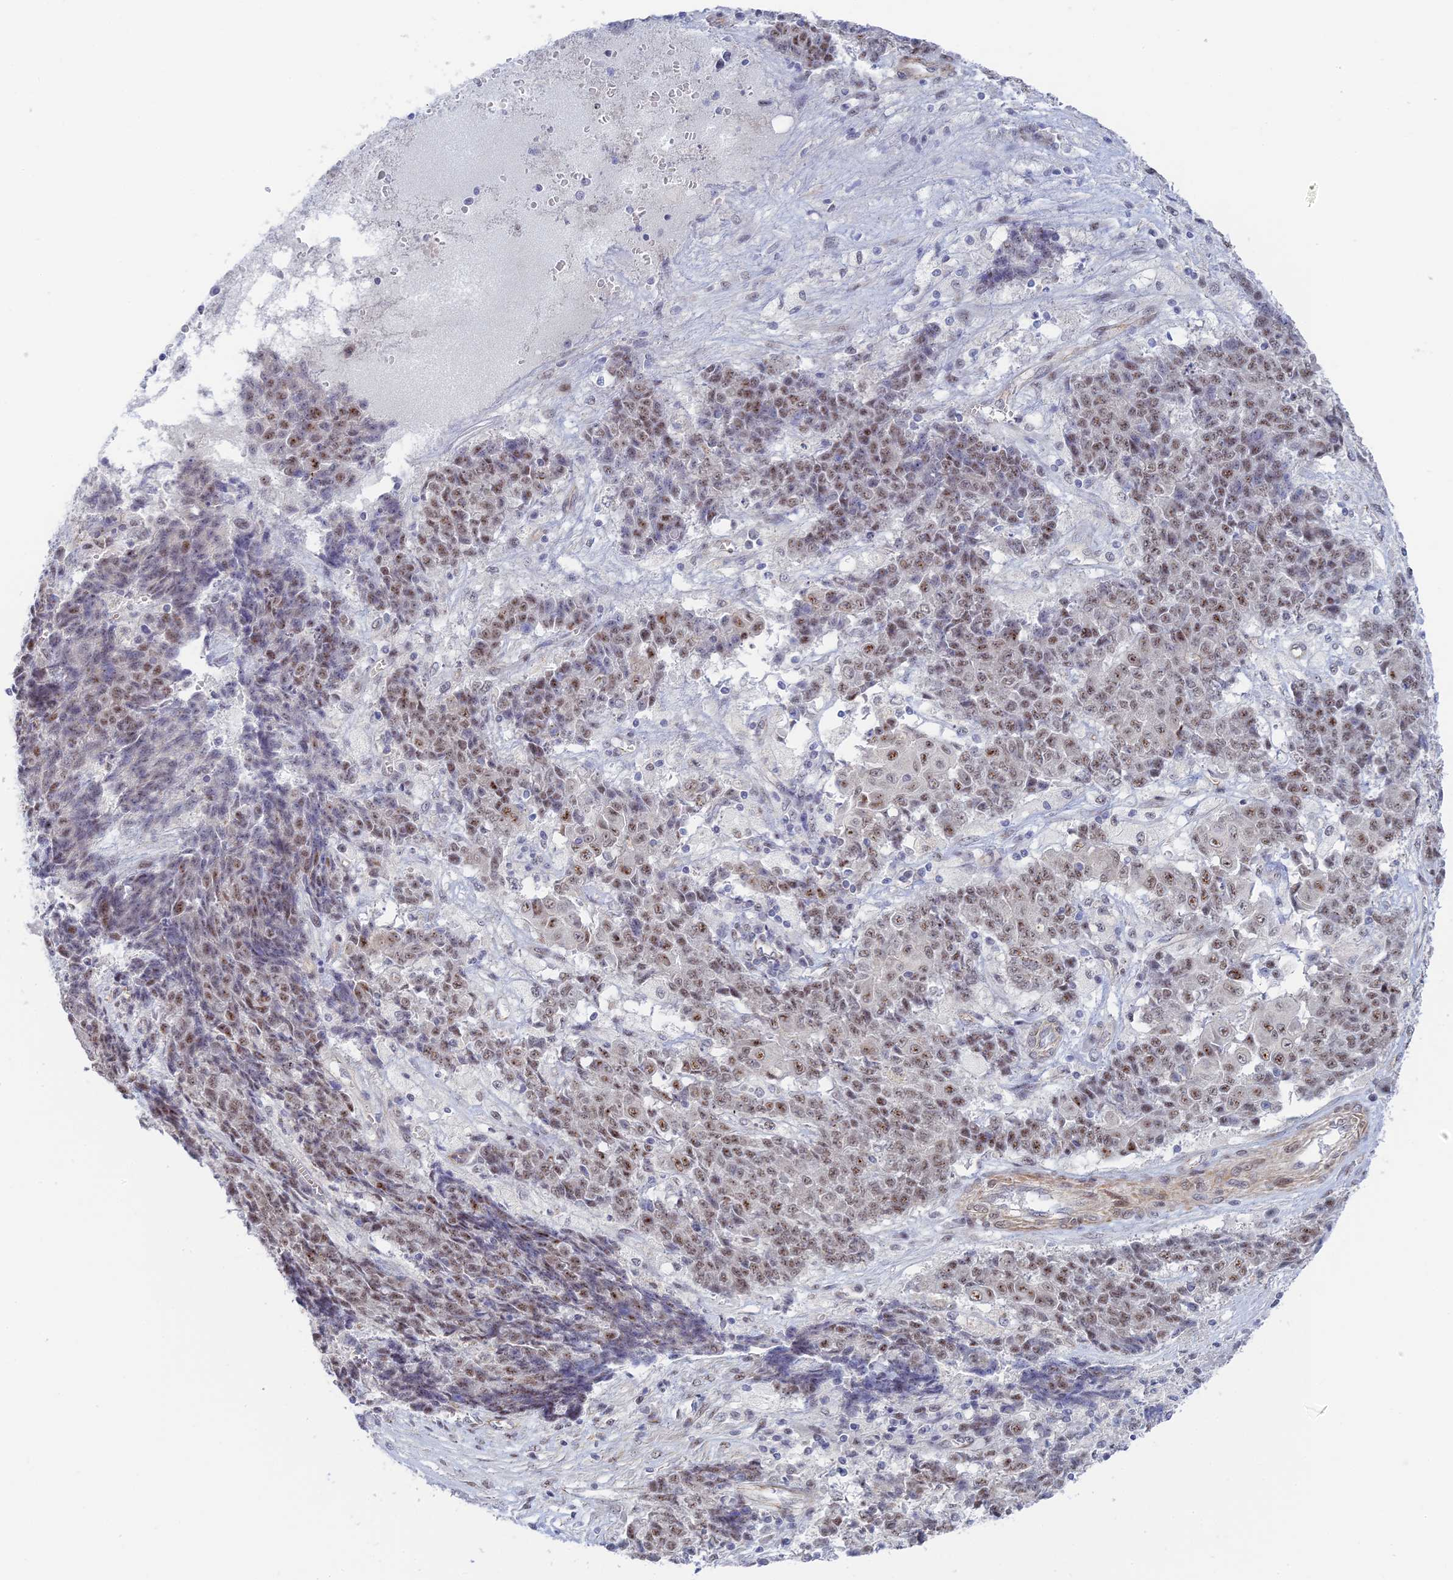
{"staining": {"intensity": "moderate", "quantity": "25%-75%", "location": "nuclear"}, "tissue": "ovarian cancer", "cell_type": "Tumor cells", "image_type": "cancer", "snomed": [{"axis": "morphology", "description": "Carcinoma, endometroid"}, {"axis": "topography", "description": "Ovary"}], "caption": "Tumor cells exhibit moderate nuclear staining in approximately 25%-75% of cells in ovarian cancer. (IHC, brightfield microscopy, high magnification).", "gene": "CFAP92", "patient": {"sex": "female", "age": 42}}